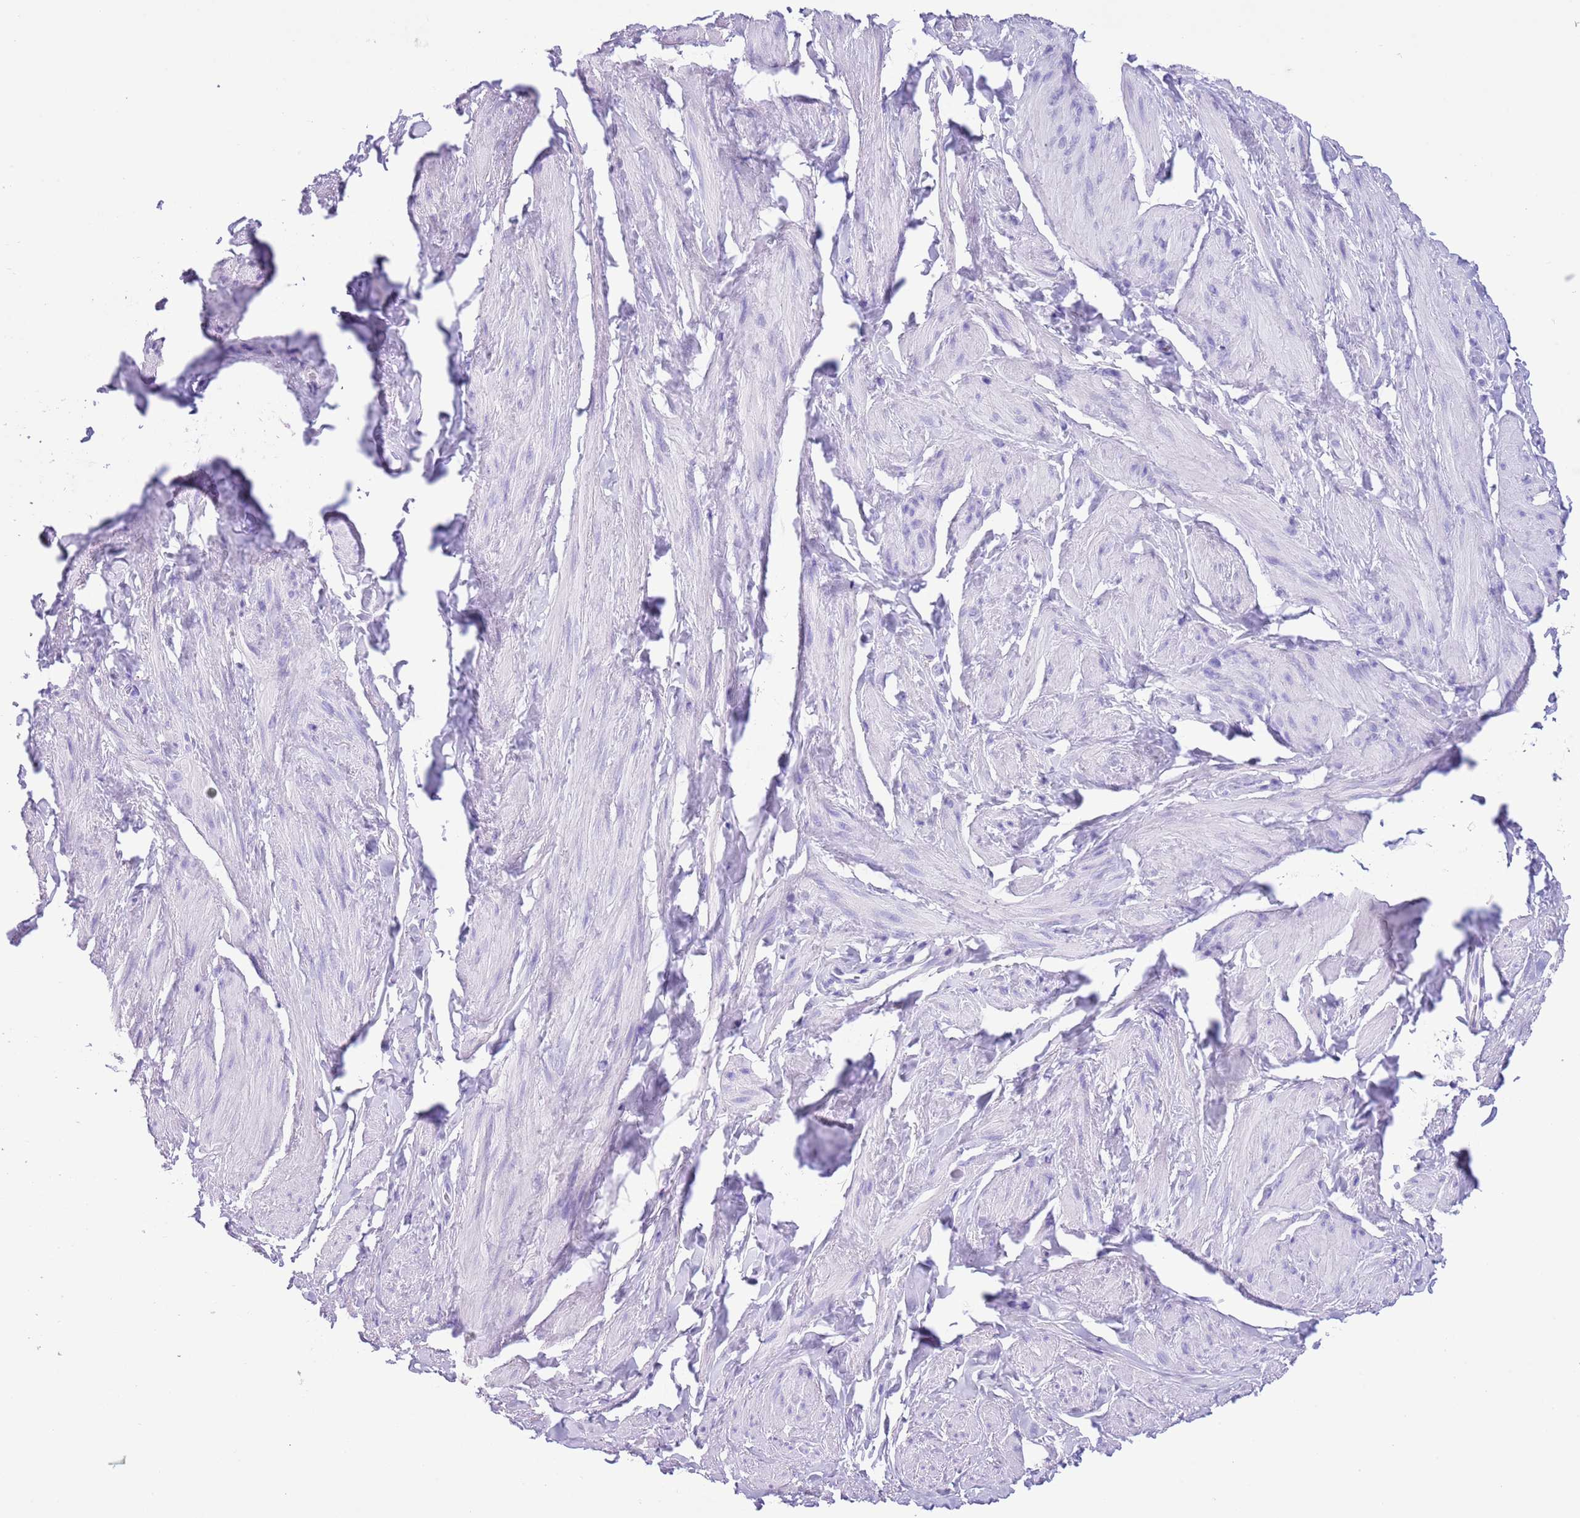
{"staining": {"intensity": "negative", "quantity": "none", "location": "none"}, "tissue": "smooth muscle", "cell_type": "Smooth muscle cells", "image_type": "normal", "snomed": [{"axis": "morphology", "description": "Normal tissue, NOS"}, {"axis": "topography", "description": "Smooth muscle"}, {"axis": "topography", "description": "Peripheral nerve tissue"}], "caption": "Smooth muscle cells are negative for brown protein staining in normal smooth muscle. Nuclei are stained in blue.", "gene": "TMEM185A", "patient": {"sex": "male", "age": 69}}